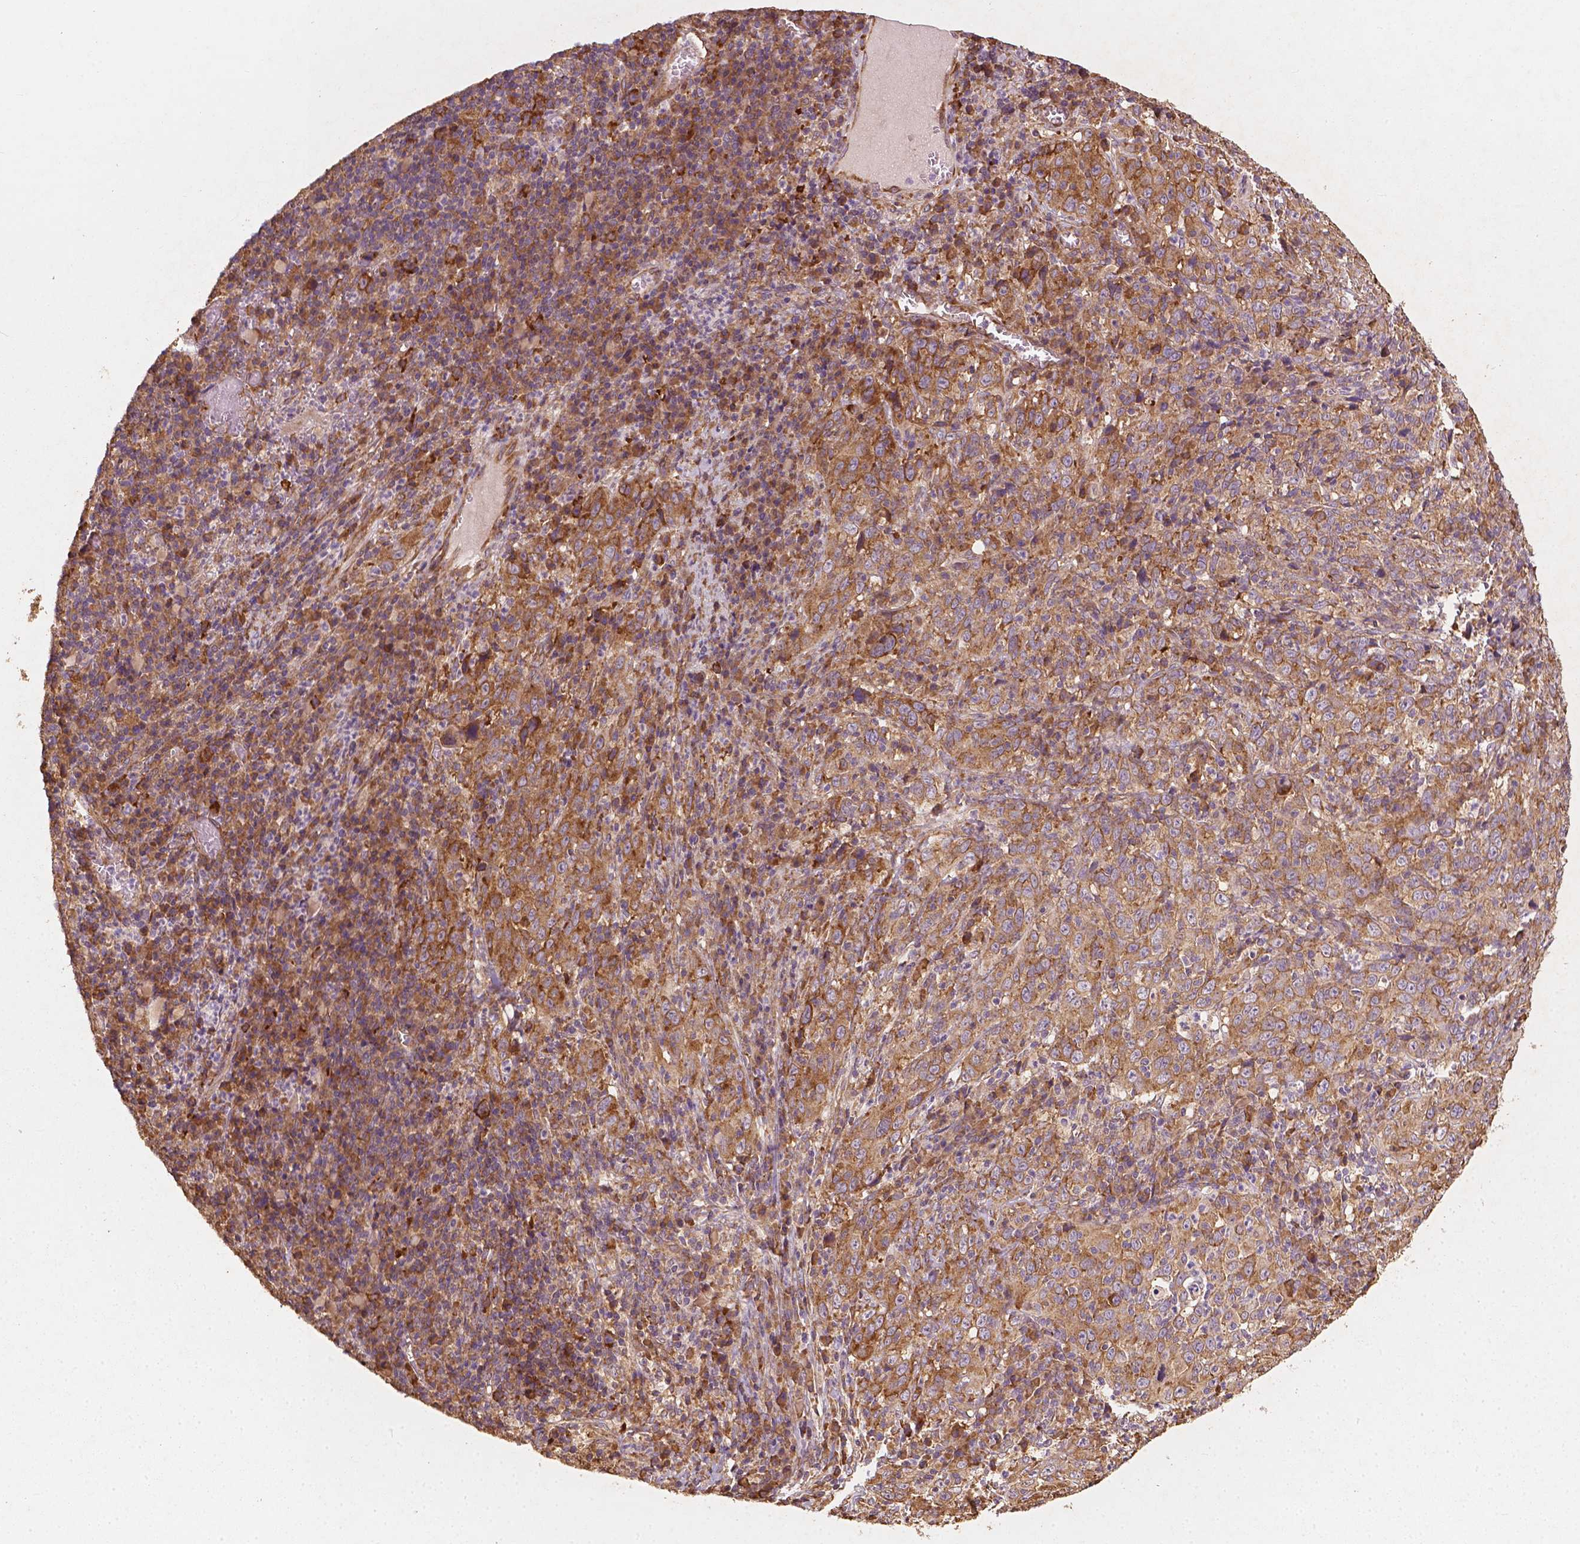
{"staining": {"intensity": "moderate", "quantity": ">75%", "location": "cytoplasmic/membranous"}, "tissue": "cervical cancer", "cell_type": "Tumor cells", "image_type": "cancer", "snomed": [{"axis": "morphology", "description": "Squamous cell carcinoma, NOS"}, {"axis": "topography", "description": "Cervix"}], "caption": "Cervical cancer (squamous cell carcinoma) stained with a protein marker reveals moderate staining in tumor cells.", "gene": "G3BP1", "patient": {"sex": "female", "age": 46}}